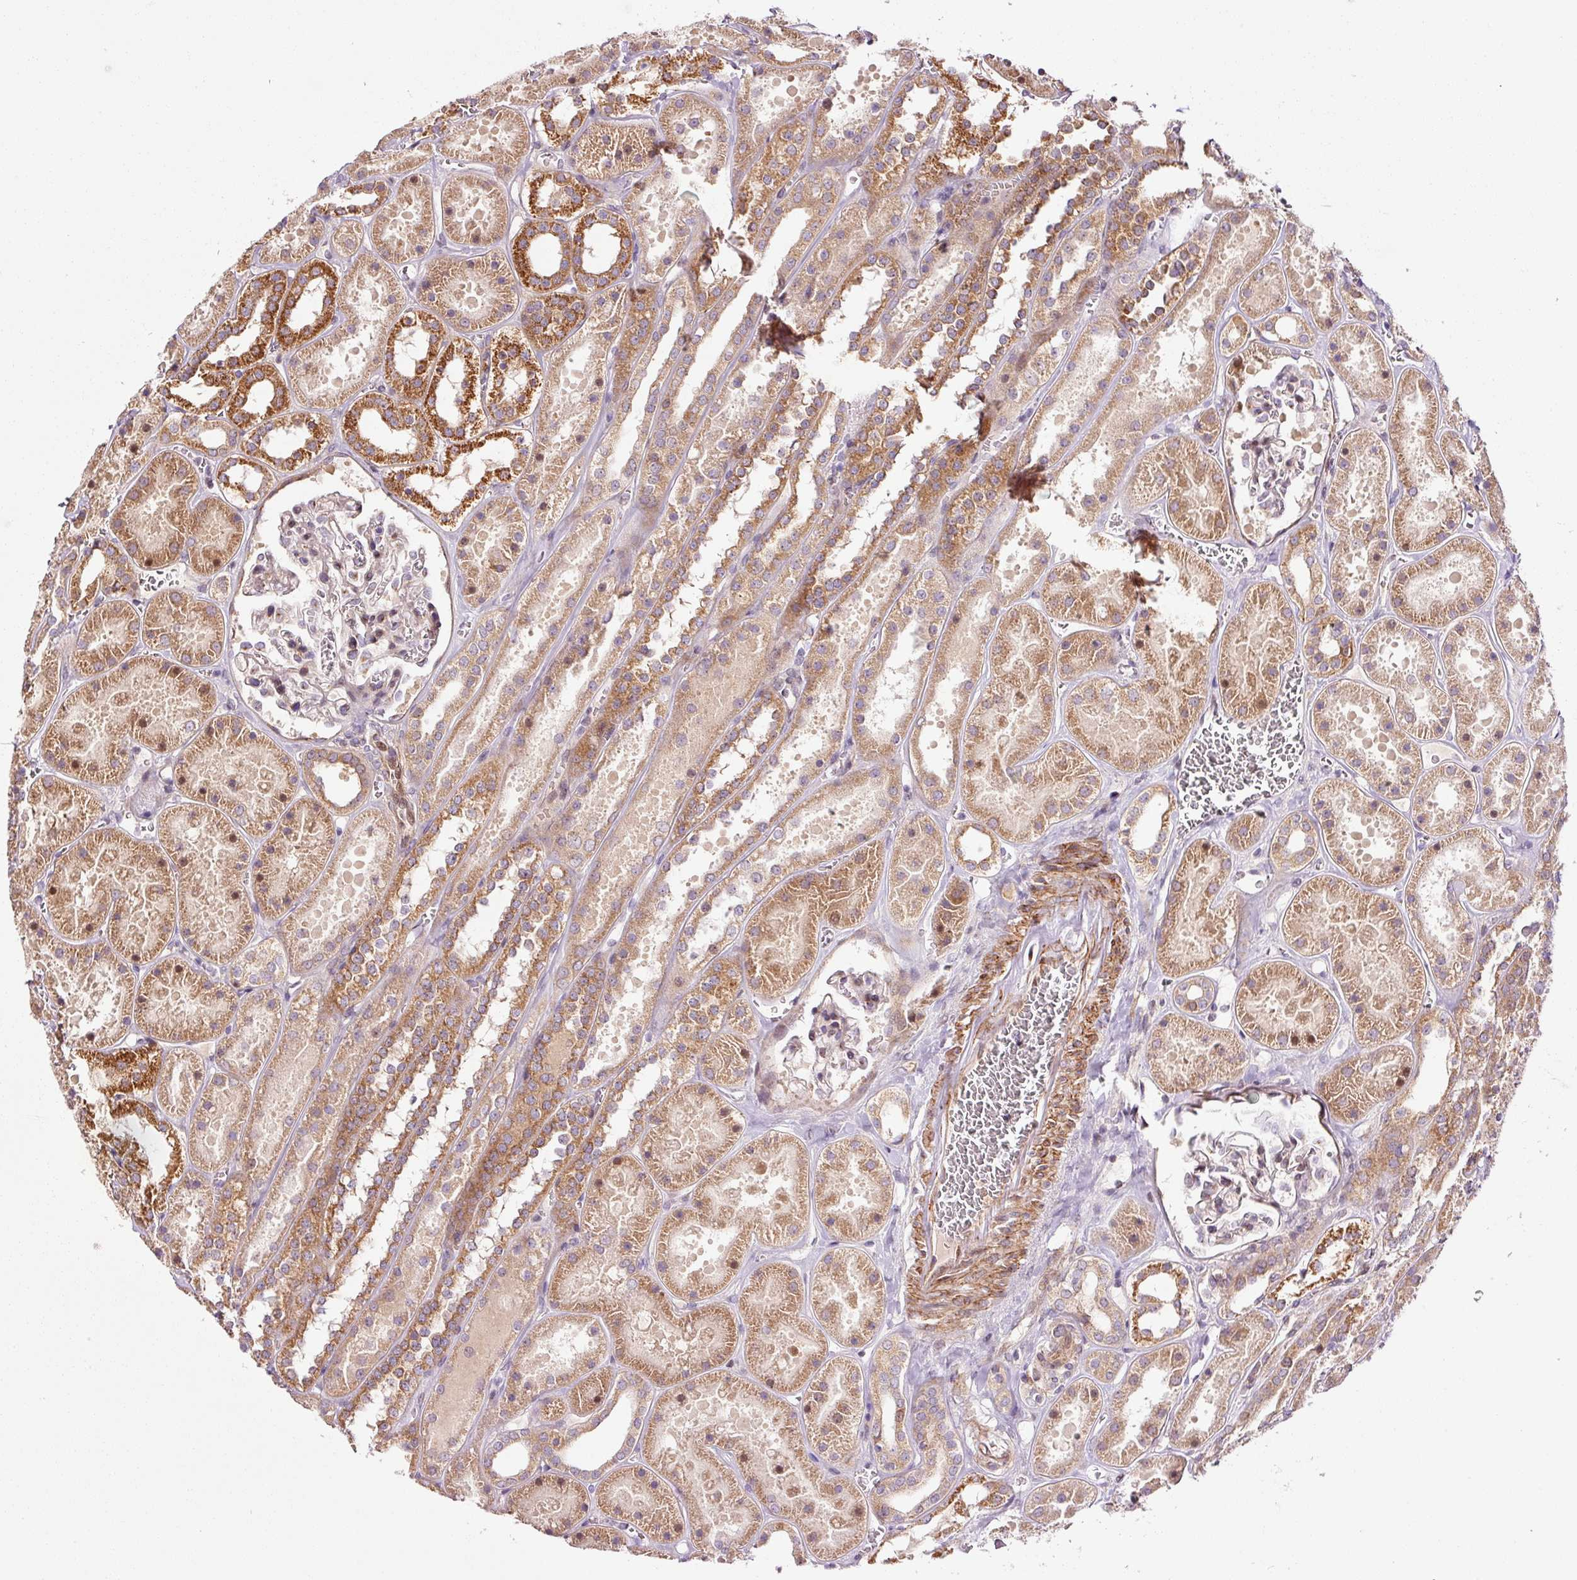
{"staining": {"intensity": "strong", "quantity": "<25%", "location": "cytoplasmic/membranous"}, "tissue": "kidney", "cell_type": "Cells in glomeruli", "image_type": "normal", "snomed": [{"axis": "morphology", "description": "Normal tissue, NOS"}, {"axis": "topography", "description": "Kidney"}], "caption": "Cells in glomeruli display medium levels of strong cytoplasmic/membranous staining in approximately <25% of cells in normal kidney. (Stains: DAB (3,3'-diaminobenzidine) in brown, nuclei in blue, Microscopy: brightfield microscopy at high magnification).", "gene": "LIMK2", "patient": {"sex": "female", "age": 41}}